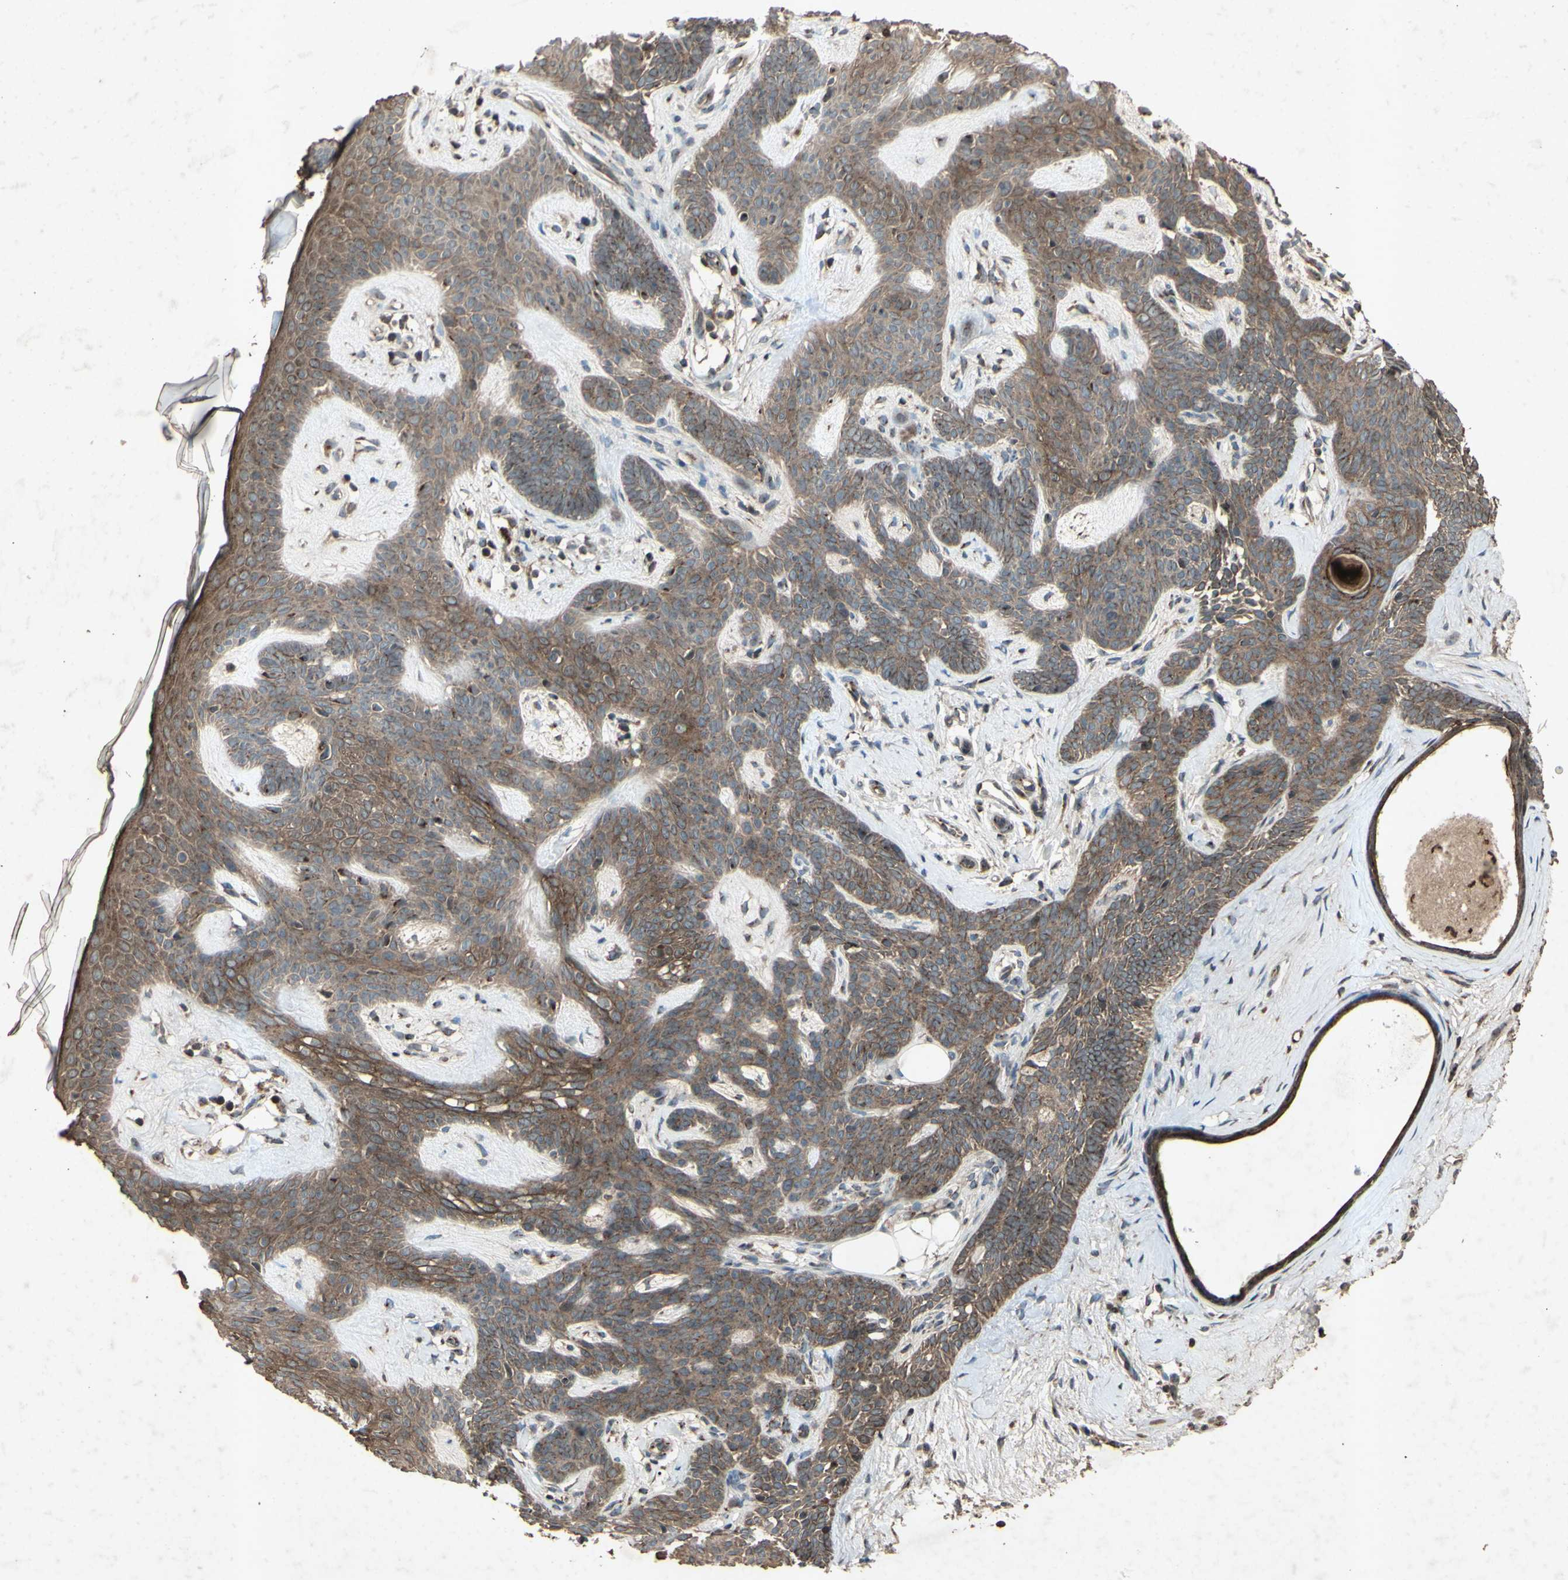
{"staining": {"intensity": "moderate", "quantity": ">75%", "location": "cytoplasmic/membranous"}, "tissue": "skin cancer", "cell_type": "Tumor cells", "image_type": "cancer", "snomed": [{"axis": "morphology", "description": "Developmental malformation"}, {"axis": "morphology", "description": "Basal cell carcinoma"}, {"axis": "topography", "description": "Skin"}], "caption": "High-magnification brightfield microscopy of basal cell carcinoma (skin) stained with DAB (3,3'-diaminobenzidine) (brown) and counterstained with hematoxylin (blue). tumor cells exhibit moderate cytoplasmic/membranous staining is appreciated in about>75% of cells.", "gene": "AP1G1", "patient": {"sex": "female", "age": 62}}